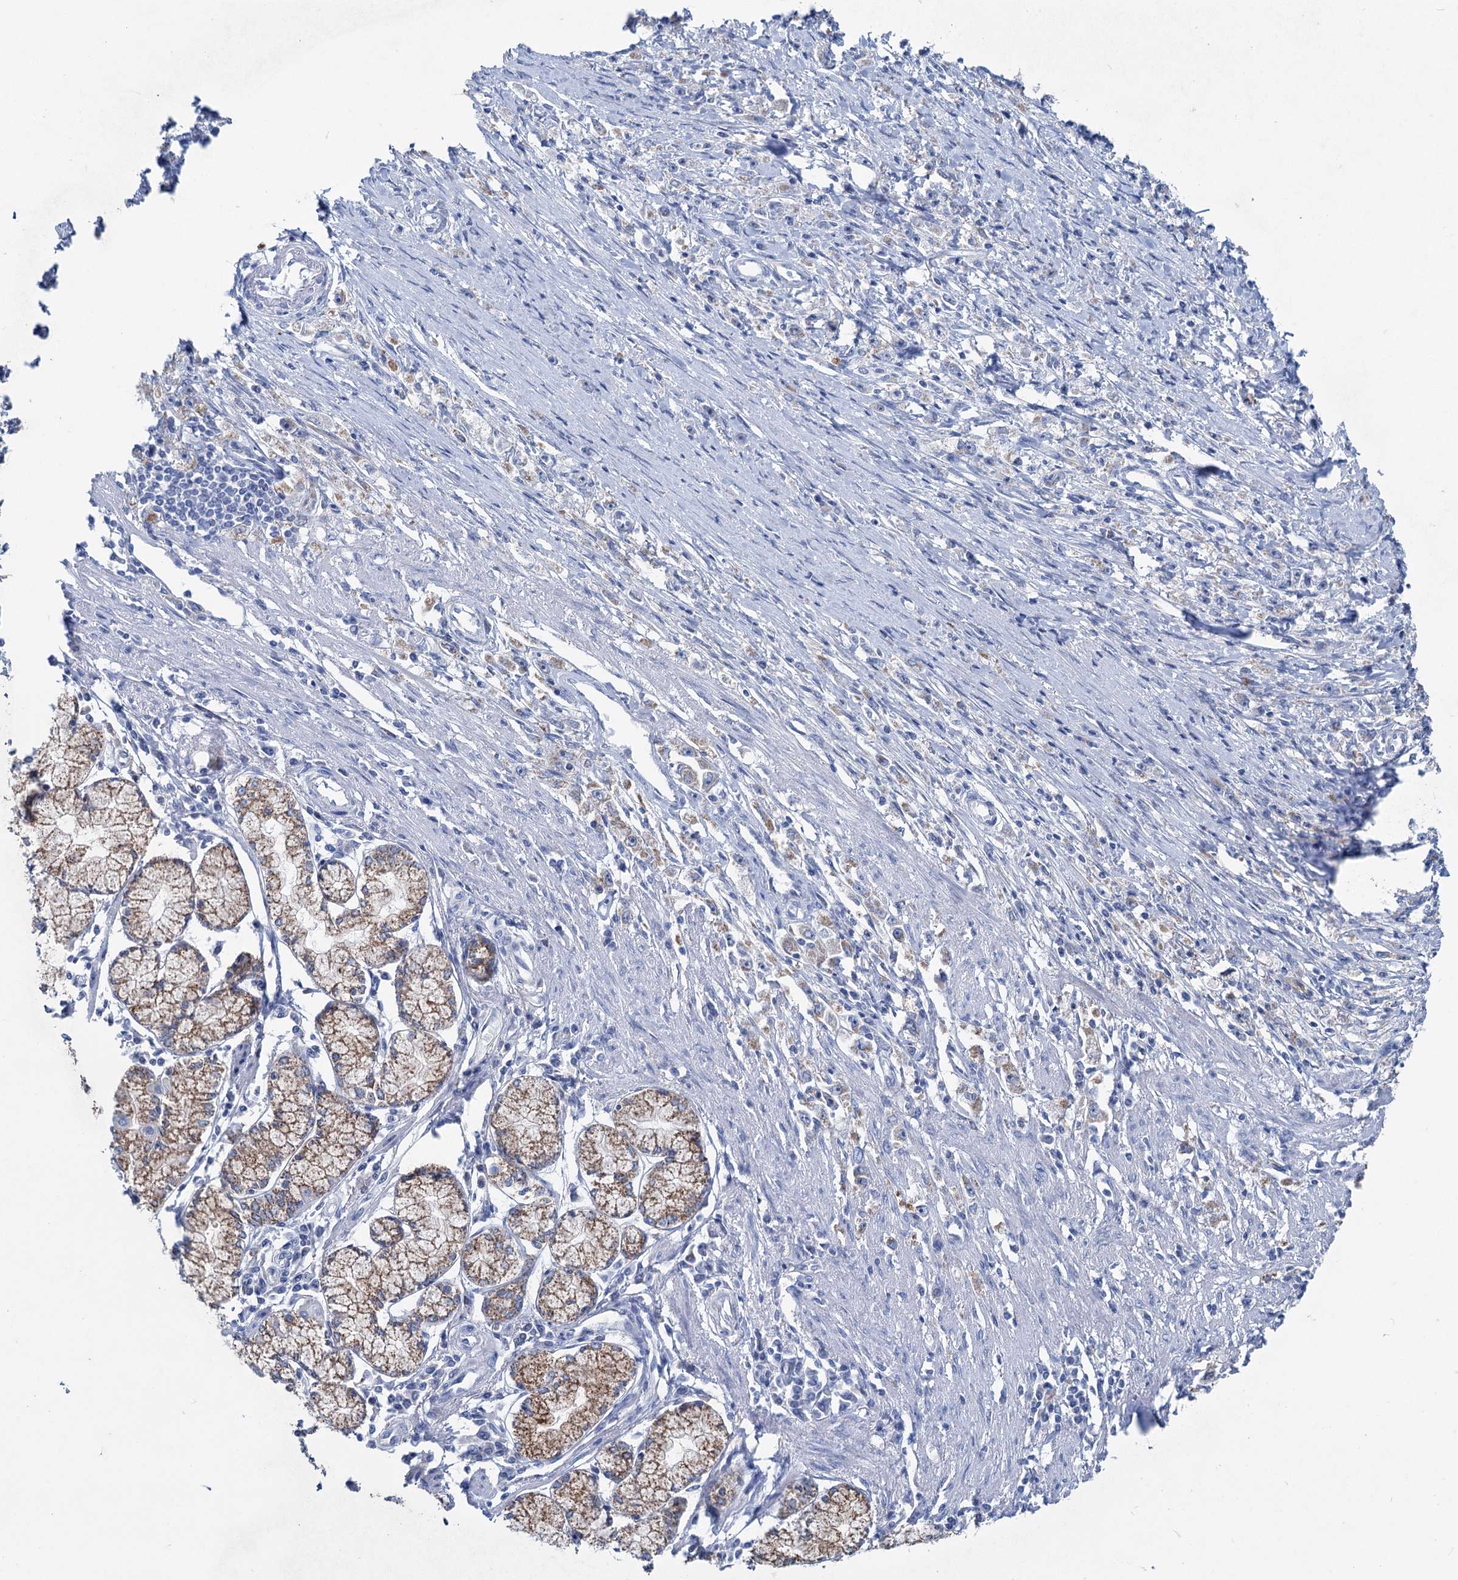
{"staining": {"intensity": "weak", "quantity": "25%-75%", "location": "cytoplasmic/membranous"}, "tissue": "stomach cancer", "cell_type": "Tumor cells", "image_type": "cancer", "snomed": [{"axis": "morphology", "description": "Adenocarcinoma, NOS"}, {"axis": "topography", "description": "Stomach"}], "caption": "About 25%-75% of tumor cells in stomach cancer (adenocarcinoma) demonstrate weak cytoplasmic/membranous protein staining as visualized by brown immunohistochemical staining.", "gene": "CHDH", "patient": {"sex": "female", "age": 59}}